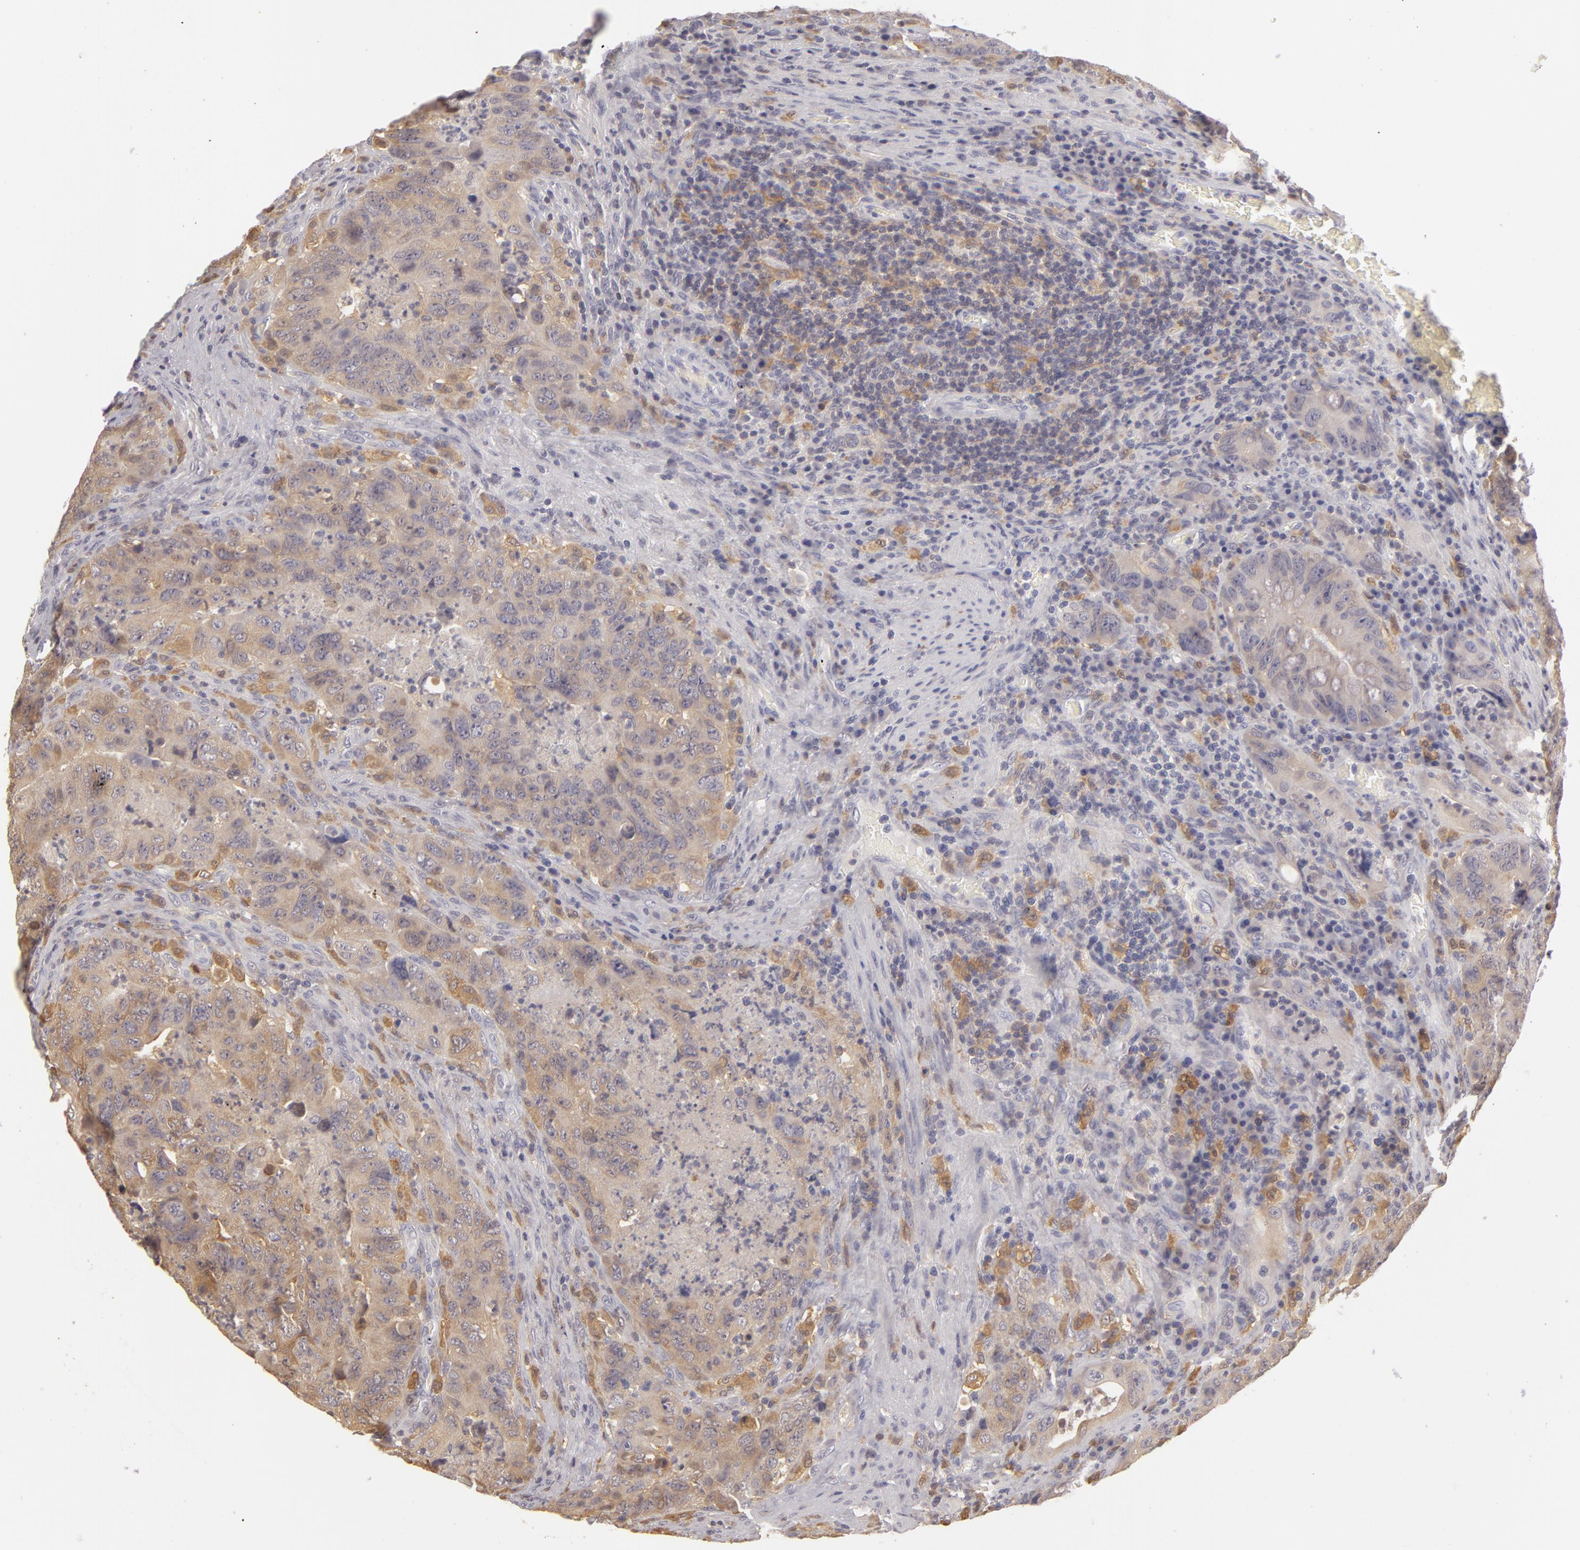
{"staining": {"intensity": "negative", "quantity": "none", "location": "none"}, "tissue": "colorectal cancer", "cell_type": "Tumor cells", "image_type": "cancer", "snomed": [{"axis": "morphology", "description": "Adenocarcinoma, NOS"}, {"axis": "topography", "description": "Rectum"}], "caption": "Adenocarcinoma (colorectal) was stained to show a protein in brown. There is no significant expression in tumor cells.", "gene": "GNPDA1", "patient": {"sex": "female", "age": 82}}